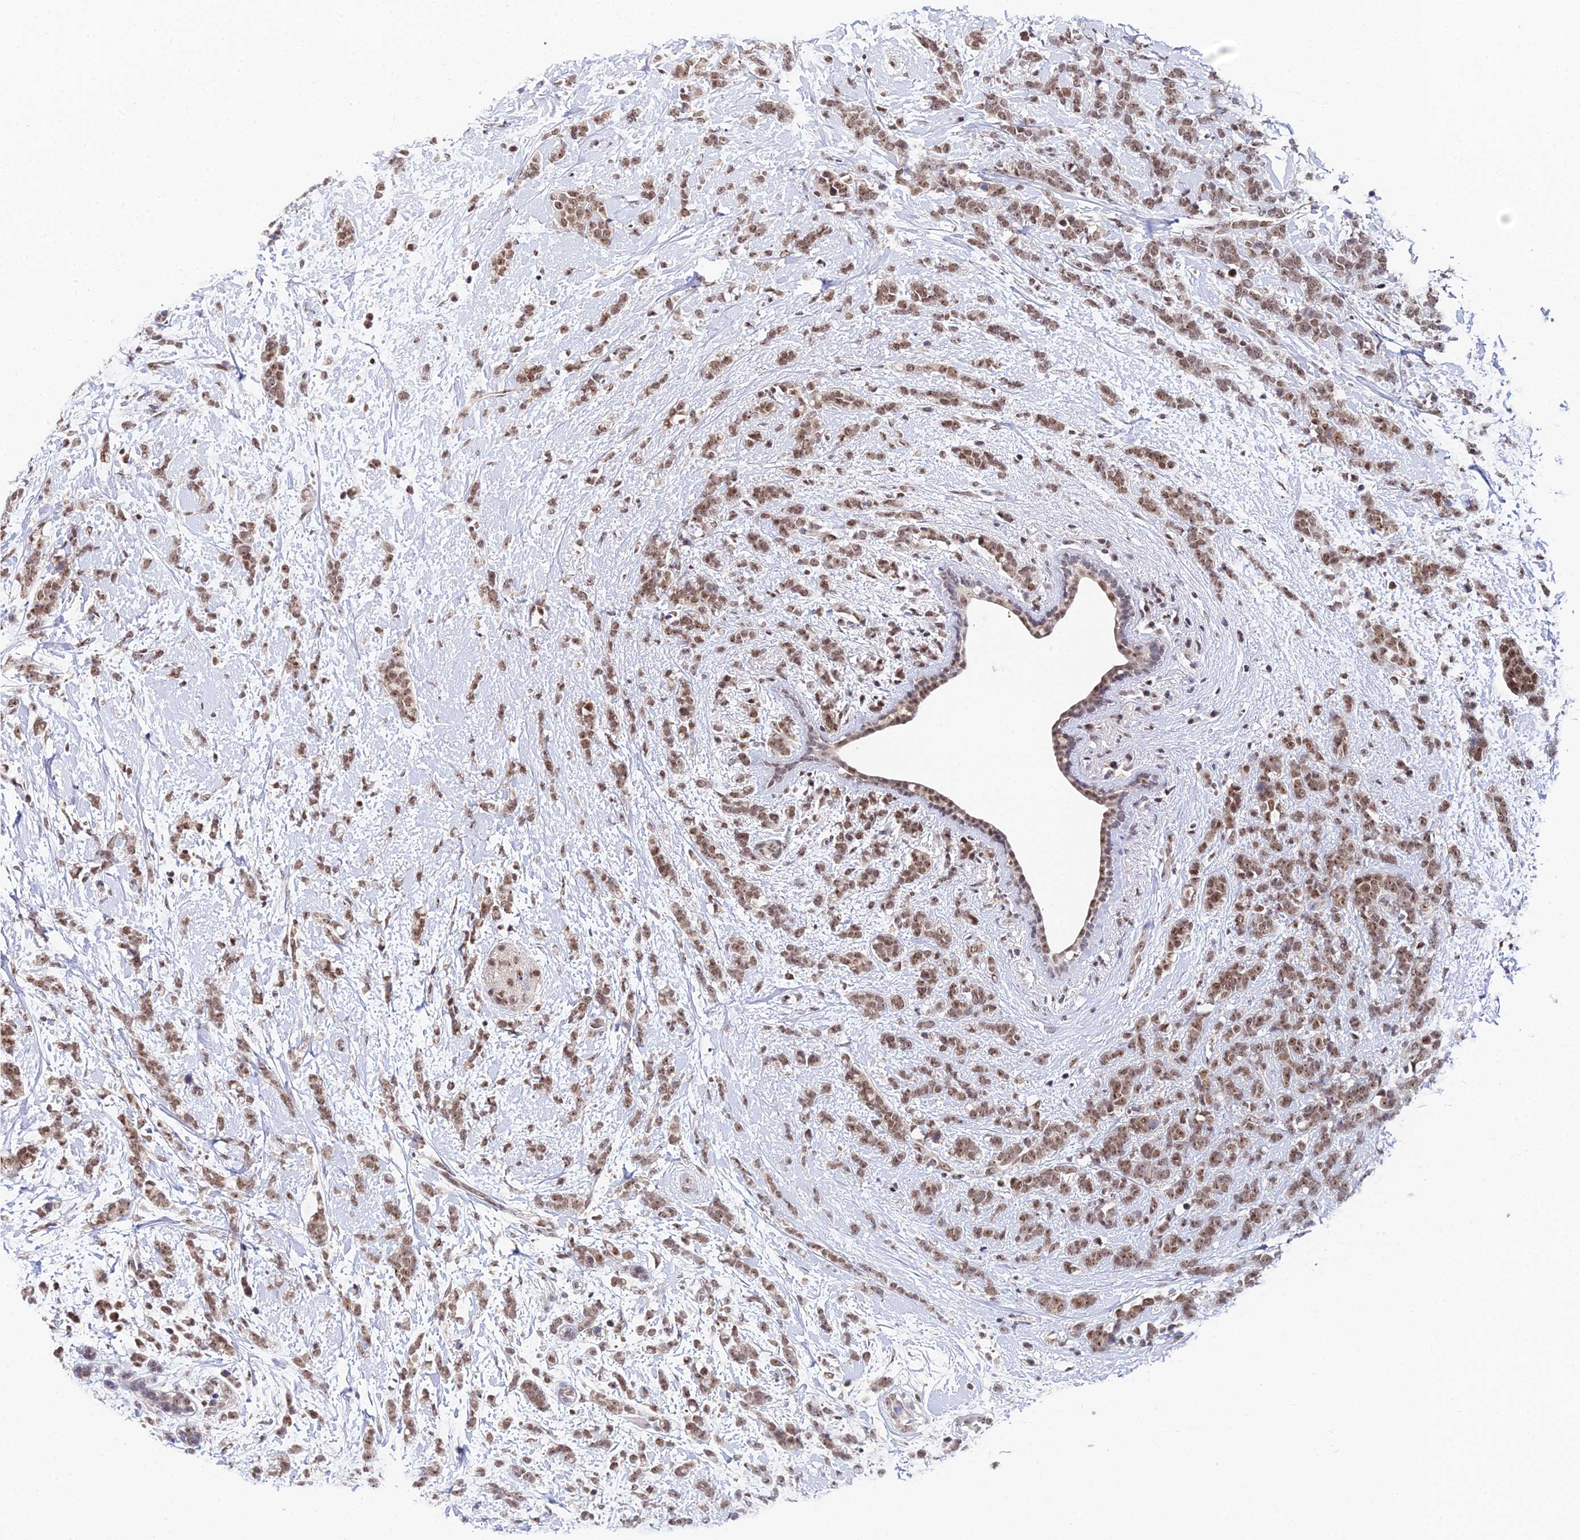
{"staining": {"intensity": "moderate", "quantity": ">75%", "location": "nuclear"}, "tissue": "breast cancer", "cell_type": "Tumor cells", "image_type": "cancer", "snomed": [{"axis": "morphology", "description": "Lobular carcinoma"}, {"axis": "topography", "description": "Breast"}], "caption": "This image reveals immunohistochemistry (IHC) staining of human breast cancer (lobular carcinoma), with medium moderate nuclear positivity in approximately >75% of tumor cells.", "gene": "EXOSC3", "patient": {"sex": "female", "age": 58}}